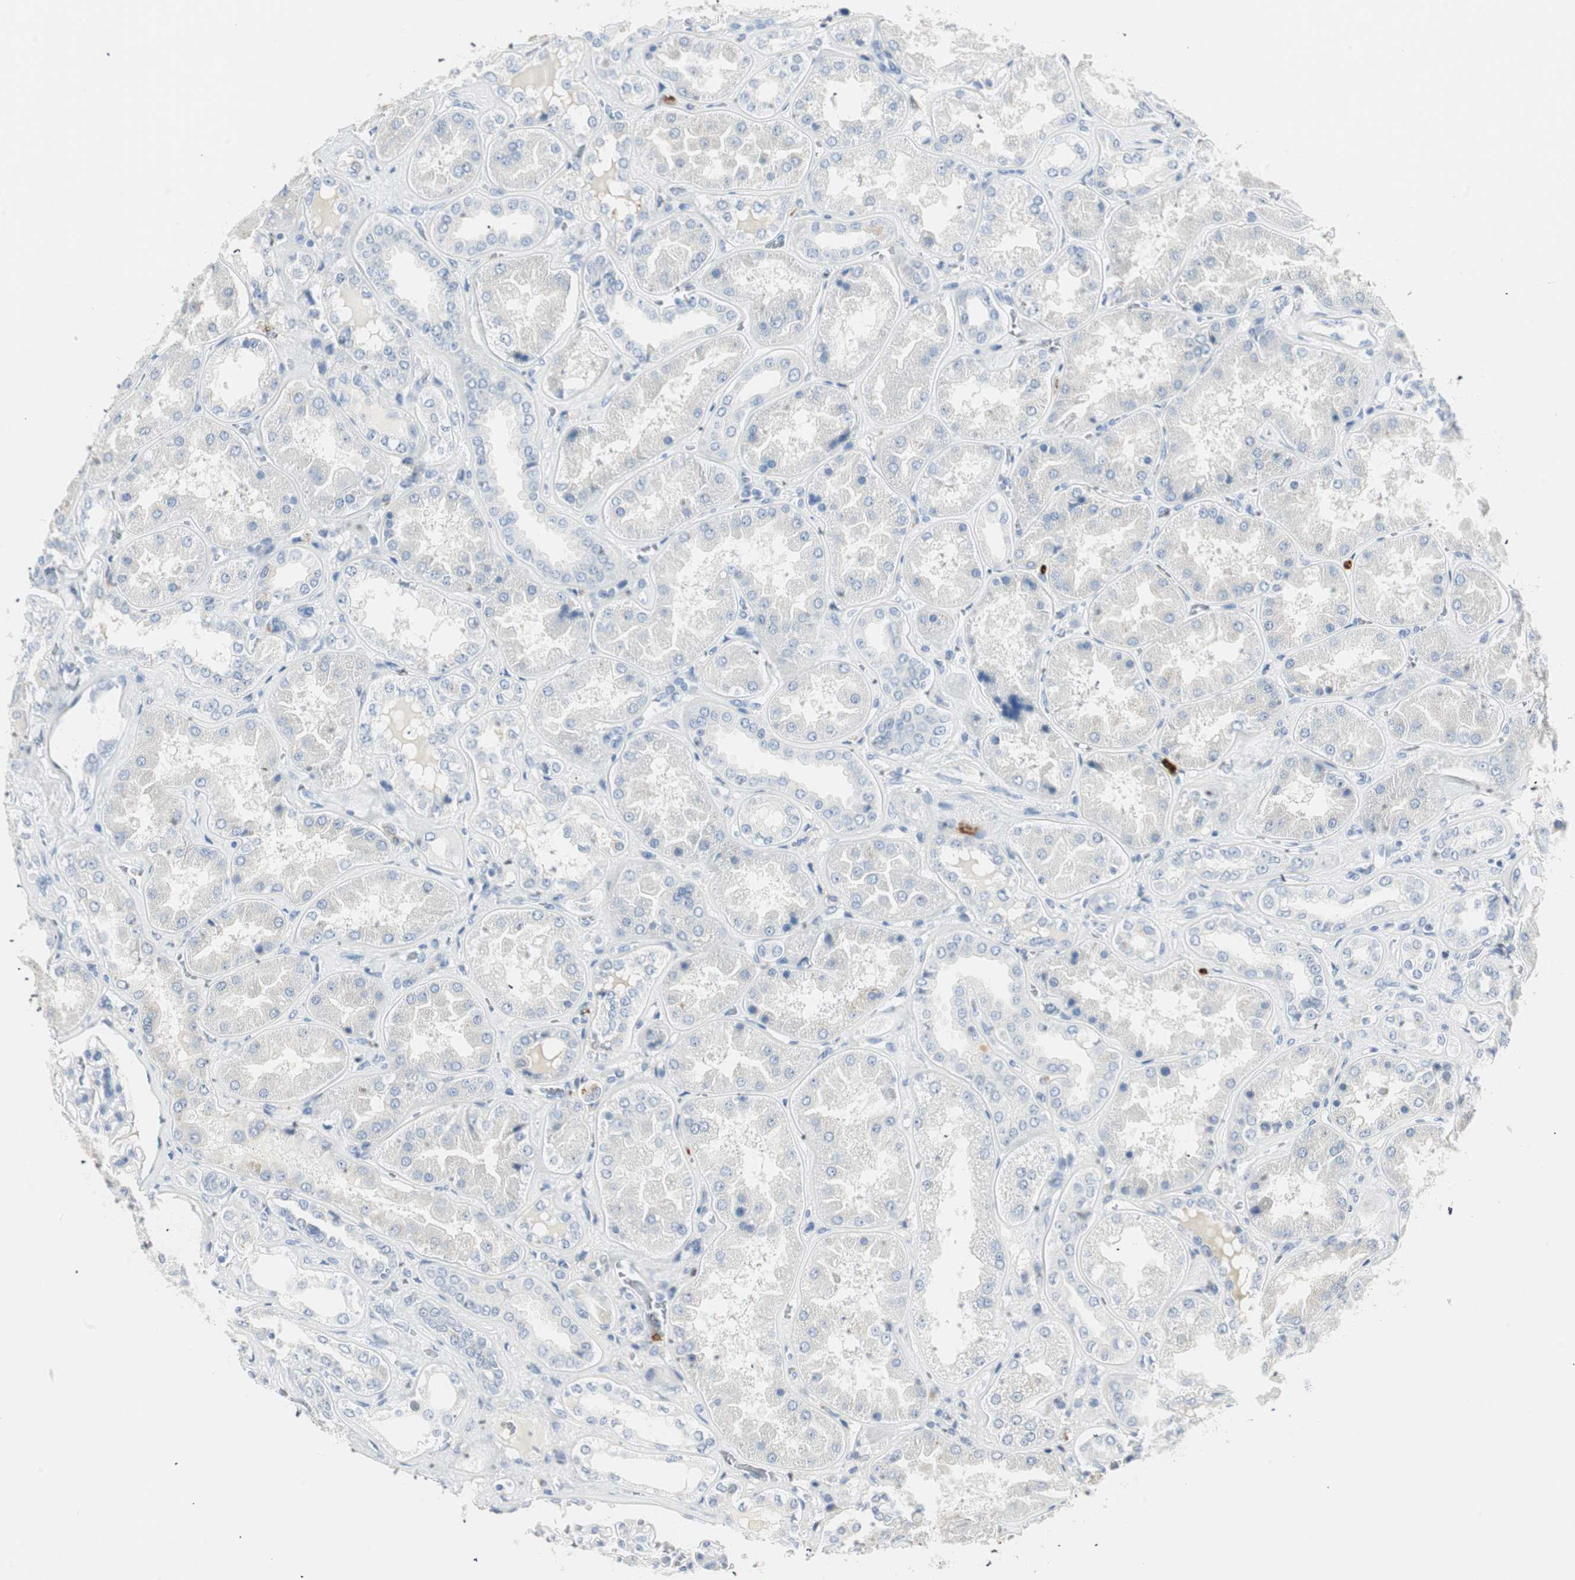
{"staining": {"intensity": "negative", "quantity": "none", "location": "none"}, "tissue": "kidney", "cell_type": "Cells in glomeruli", "image_type": "normal", "snomed": [{"axis": "morphology", "description": "Normal tissue, NOS"}, {"axis": "topography", "description": "Kidney"}], "caption": "There is no significant staining in cells in glomeruli of kidney. (Immunohistochemistry (ihc), brightfield microscopy, high magnification).", "gene": "PRTN3", "patient": {"sex": "female", "age": 56}}